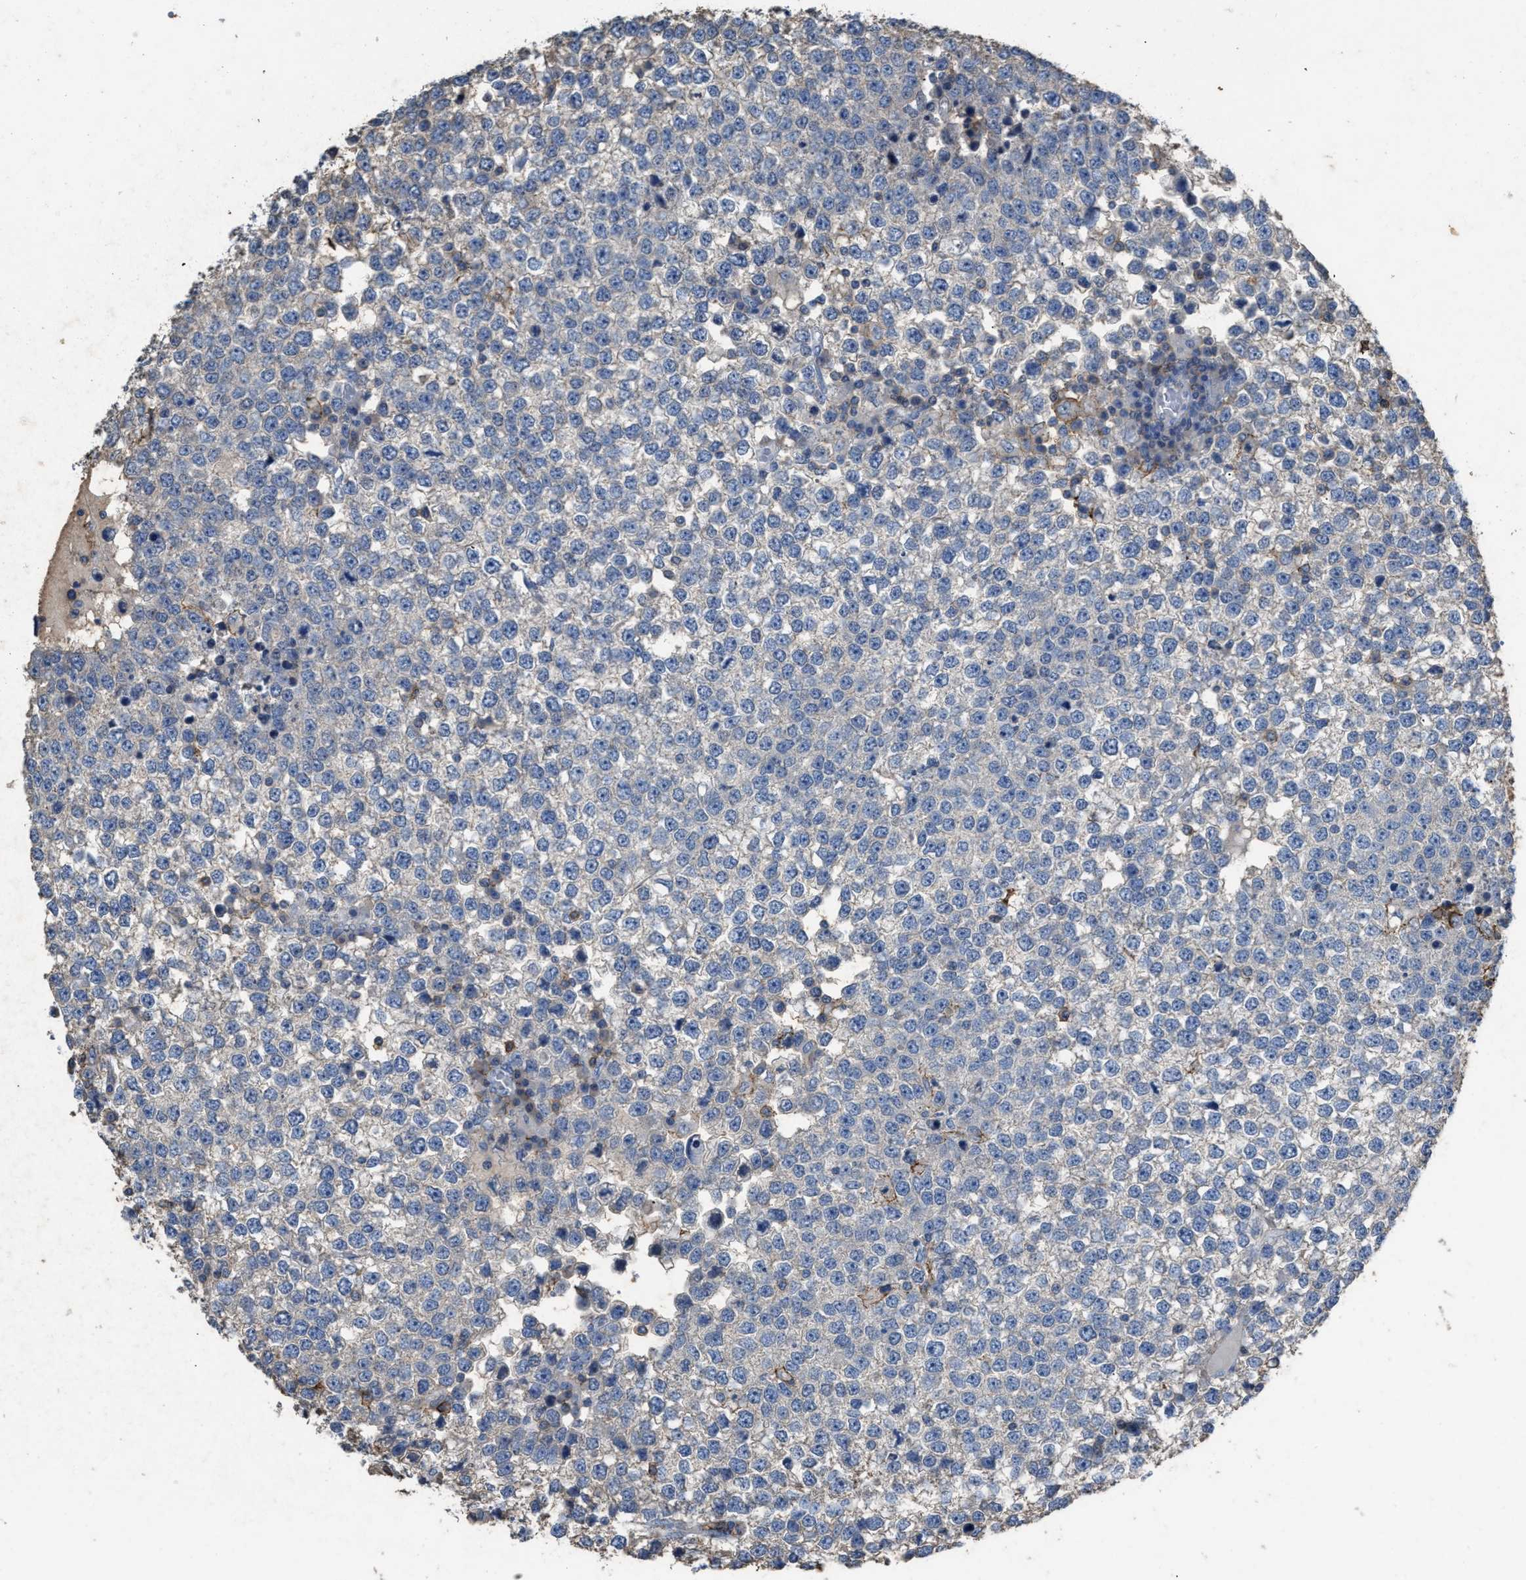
{"staining": {"intensity": "negative", "quantity": "none", "location": "none"}, "tissue": "testis cancer", "cell_type": "Tumor cells", "image_type": "cancer", "snomed": [{"axis": "morphology", "description": "Seminoma, NOS"}, {"axis": "topography", "description": "Testis"}], "caption": "The image displays no significant positivity in tumor cells of seminoma (testis).", "gene": "OR51E1", "patient": {"sex": "male", "age": 65}}